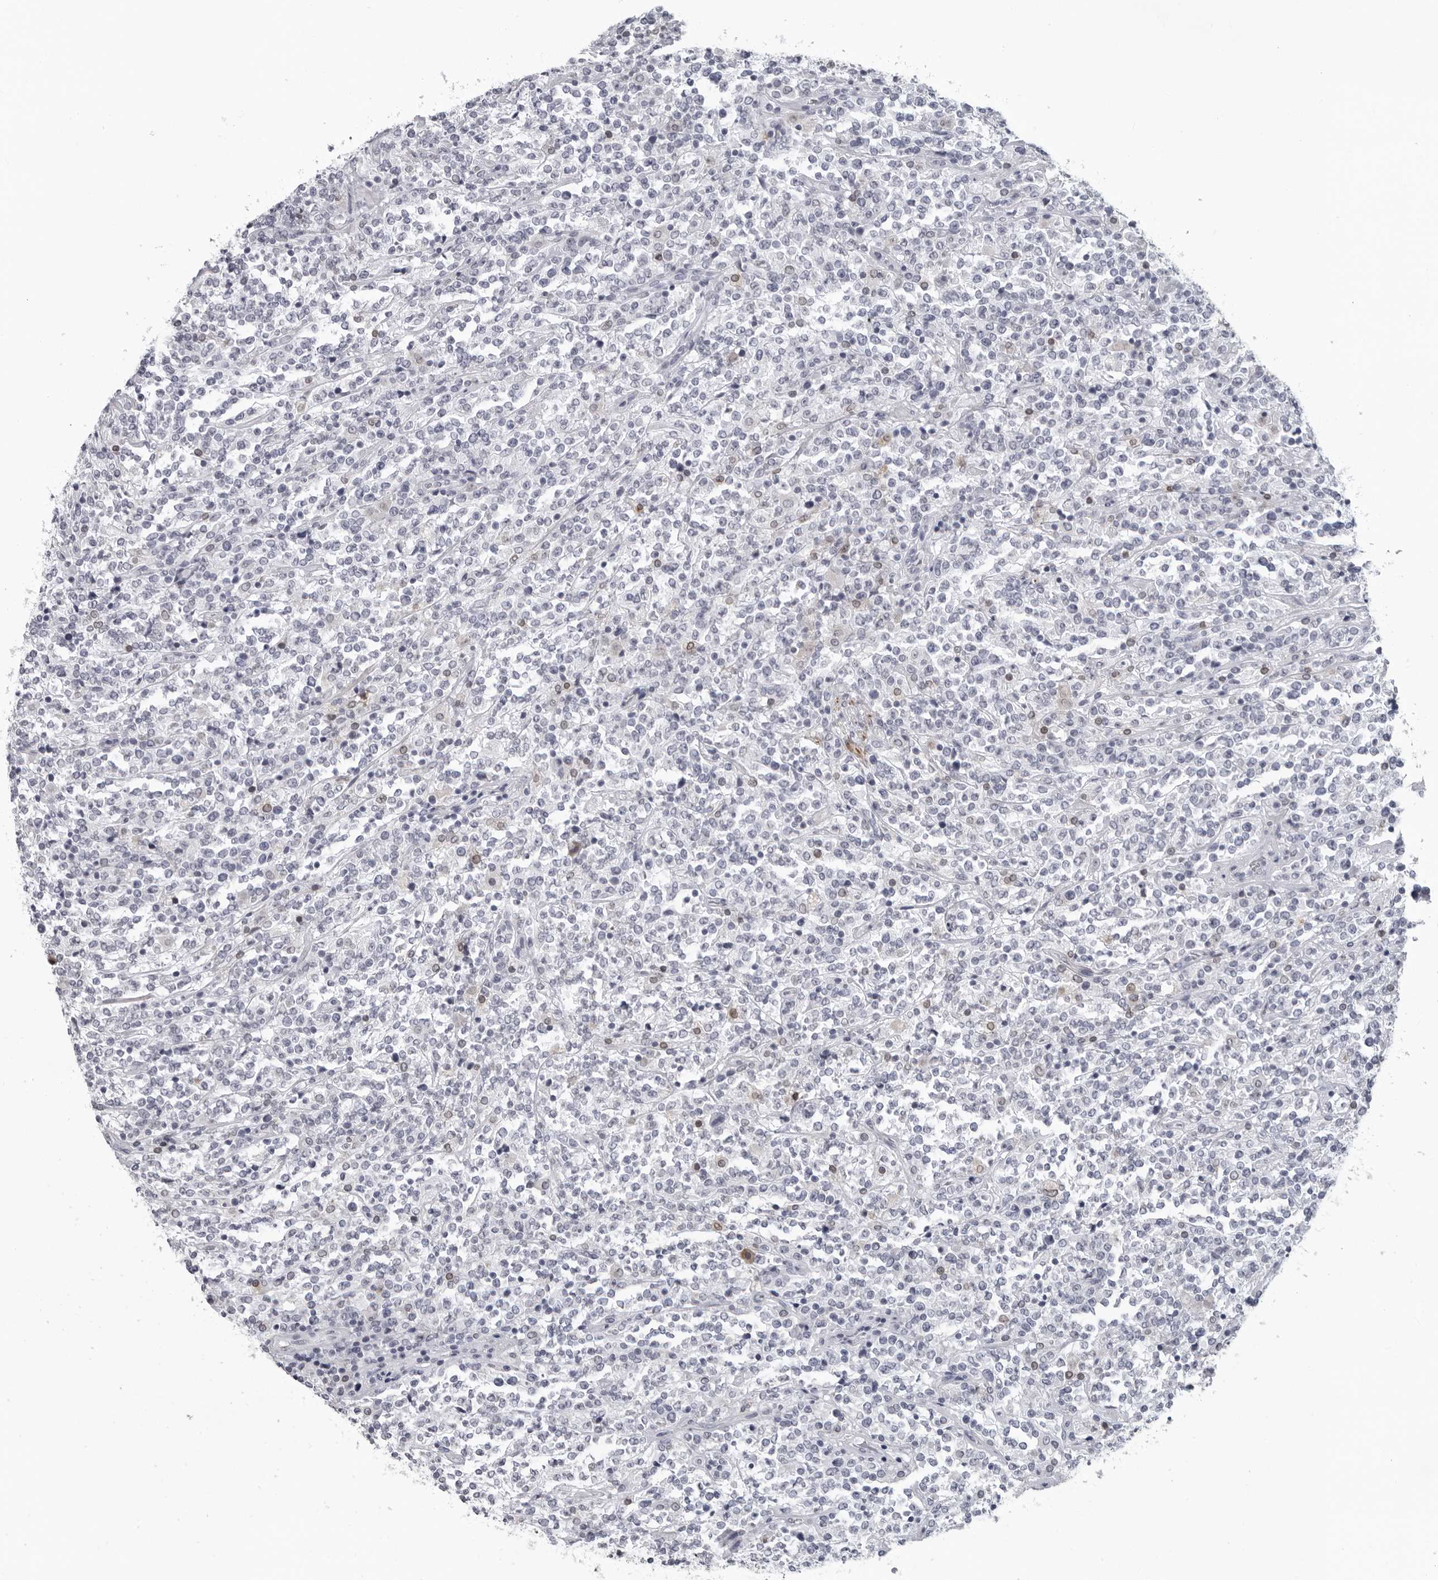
{"staining": {"intensity": "negative", "quantity": "none", "location": "none"}, "tissue": "lymphoma", "cell_type": "Tumor cells", "image_type": "cancer", "snomed": [{"axis": "morphology", "description": "Malignant lymphoma, non-Hodgkin's type, High grade"}, {"axis": "topography", "description": "Soft tissue"}], "caption": "There is no significant positivity in tumor cells of high-grade malignant lymphoma, non-Hodgkin's type.", "gene": "OPLAH", "patient": {"sex": "male", "age": 18}}